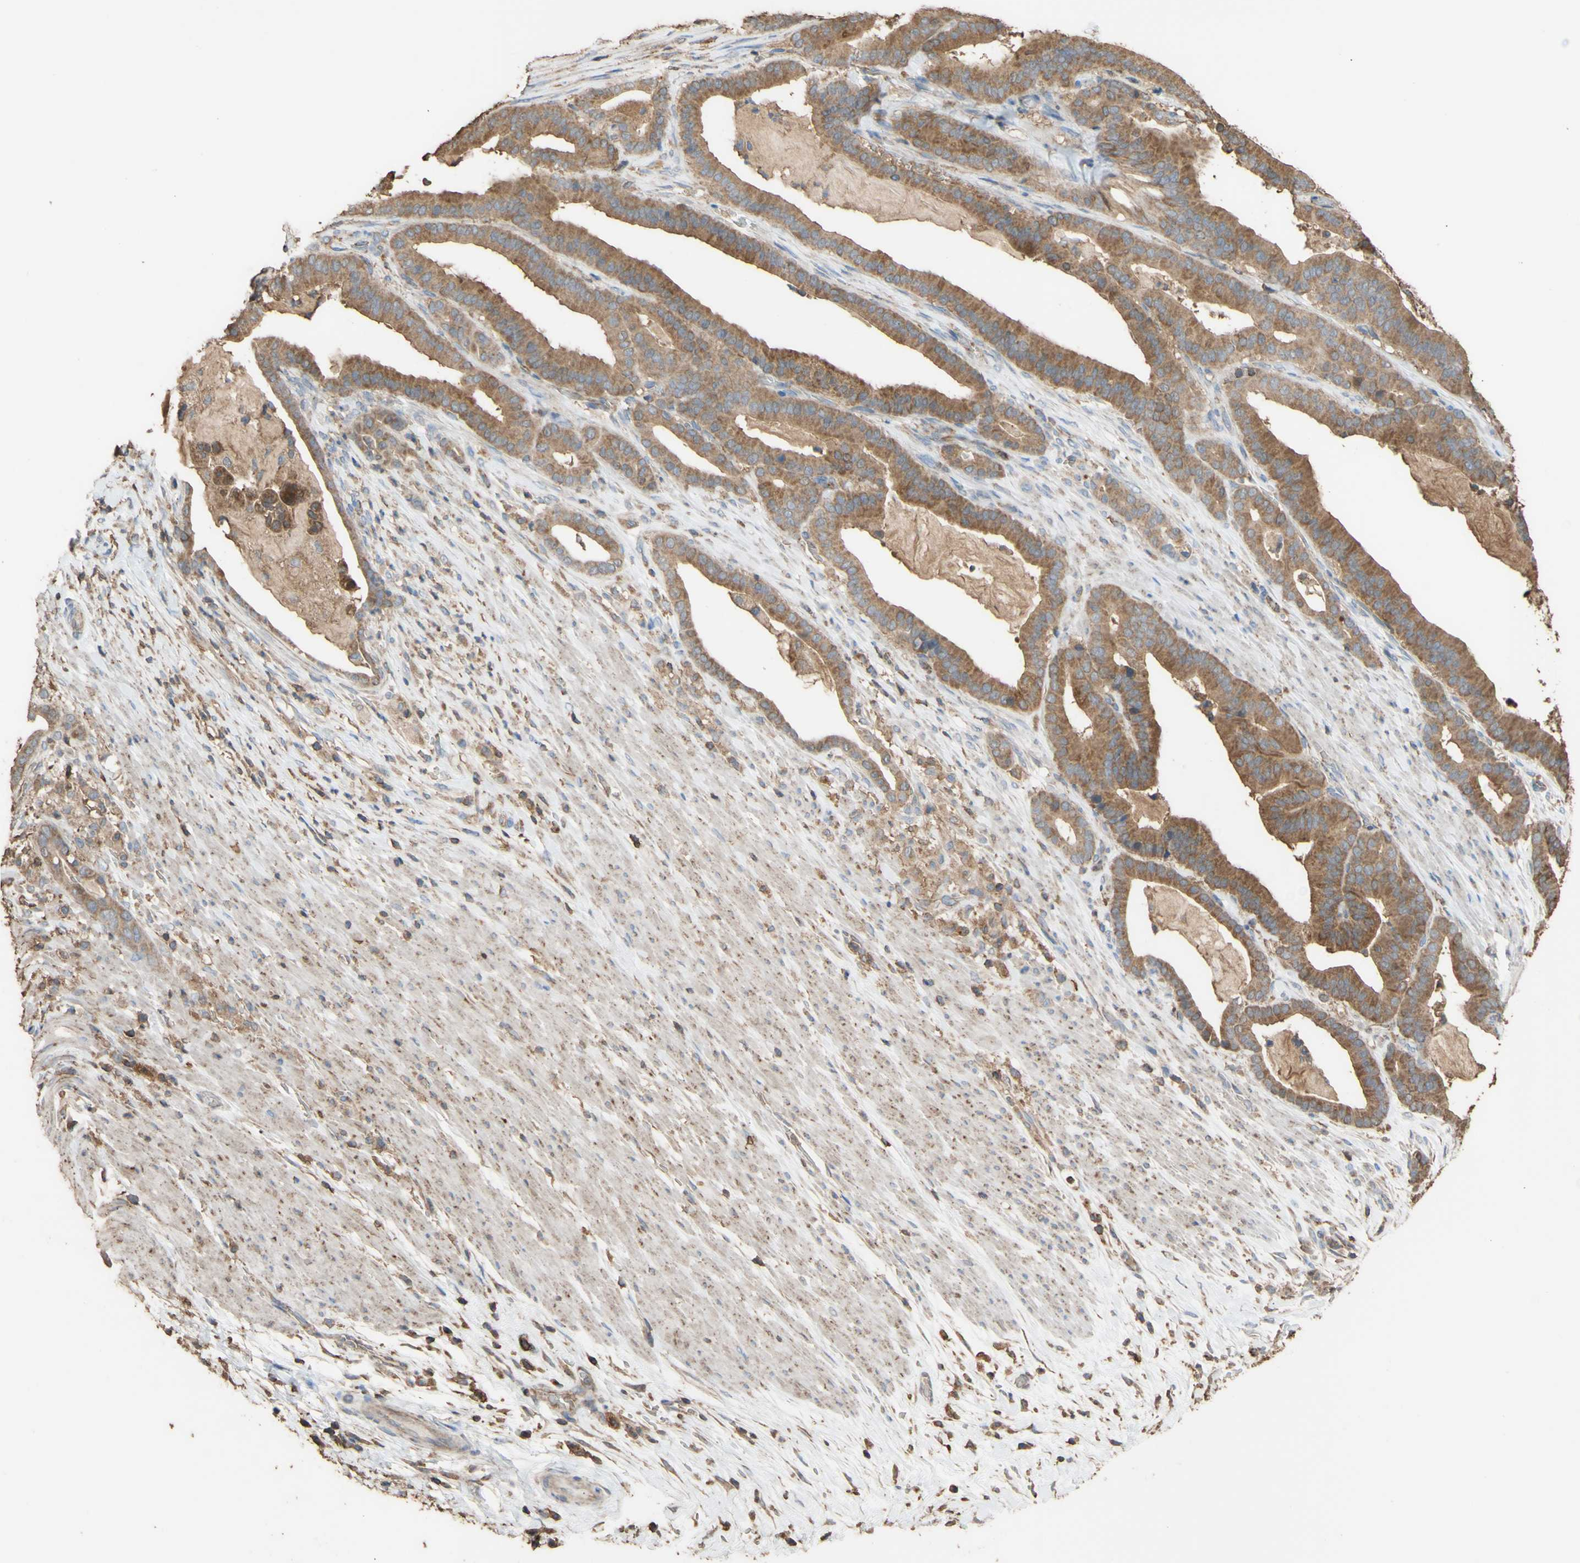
{"staining": {"intensity": "moderate", "quantity": ">75%", "location": "cytoplasmic/membranous"}, "tissue": "pancreatic cancer", "cell_type": "Tumor cells", "image_type": "cancer", "snomed": [{"axis": "morphology", "description": "Adenocarcinoma, NOS"}, {"axis": "topography", "description": "Pancreas"}], "caption": "A histopathology image of pancreatic cancer stained for a protein exhibits moderate cytoplasmic/membranous brown staining in tumor cells.", "gene": "ALDH9A1", "patient": {"sex": "male", "age": 63}}